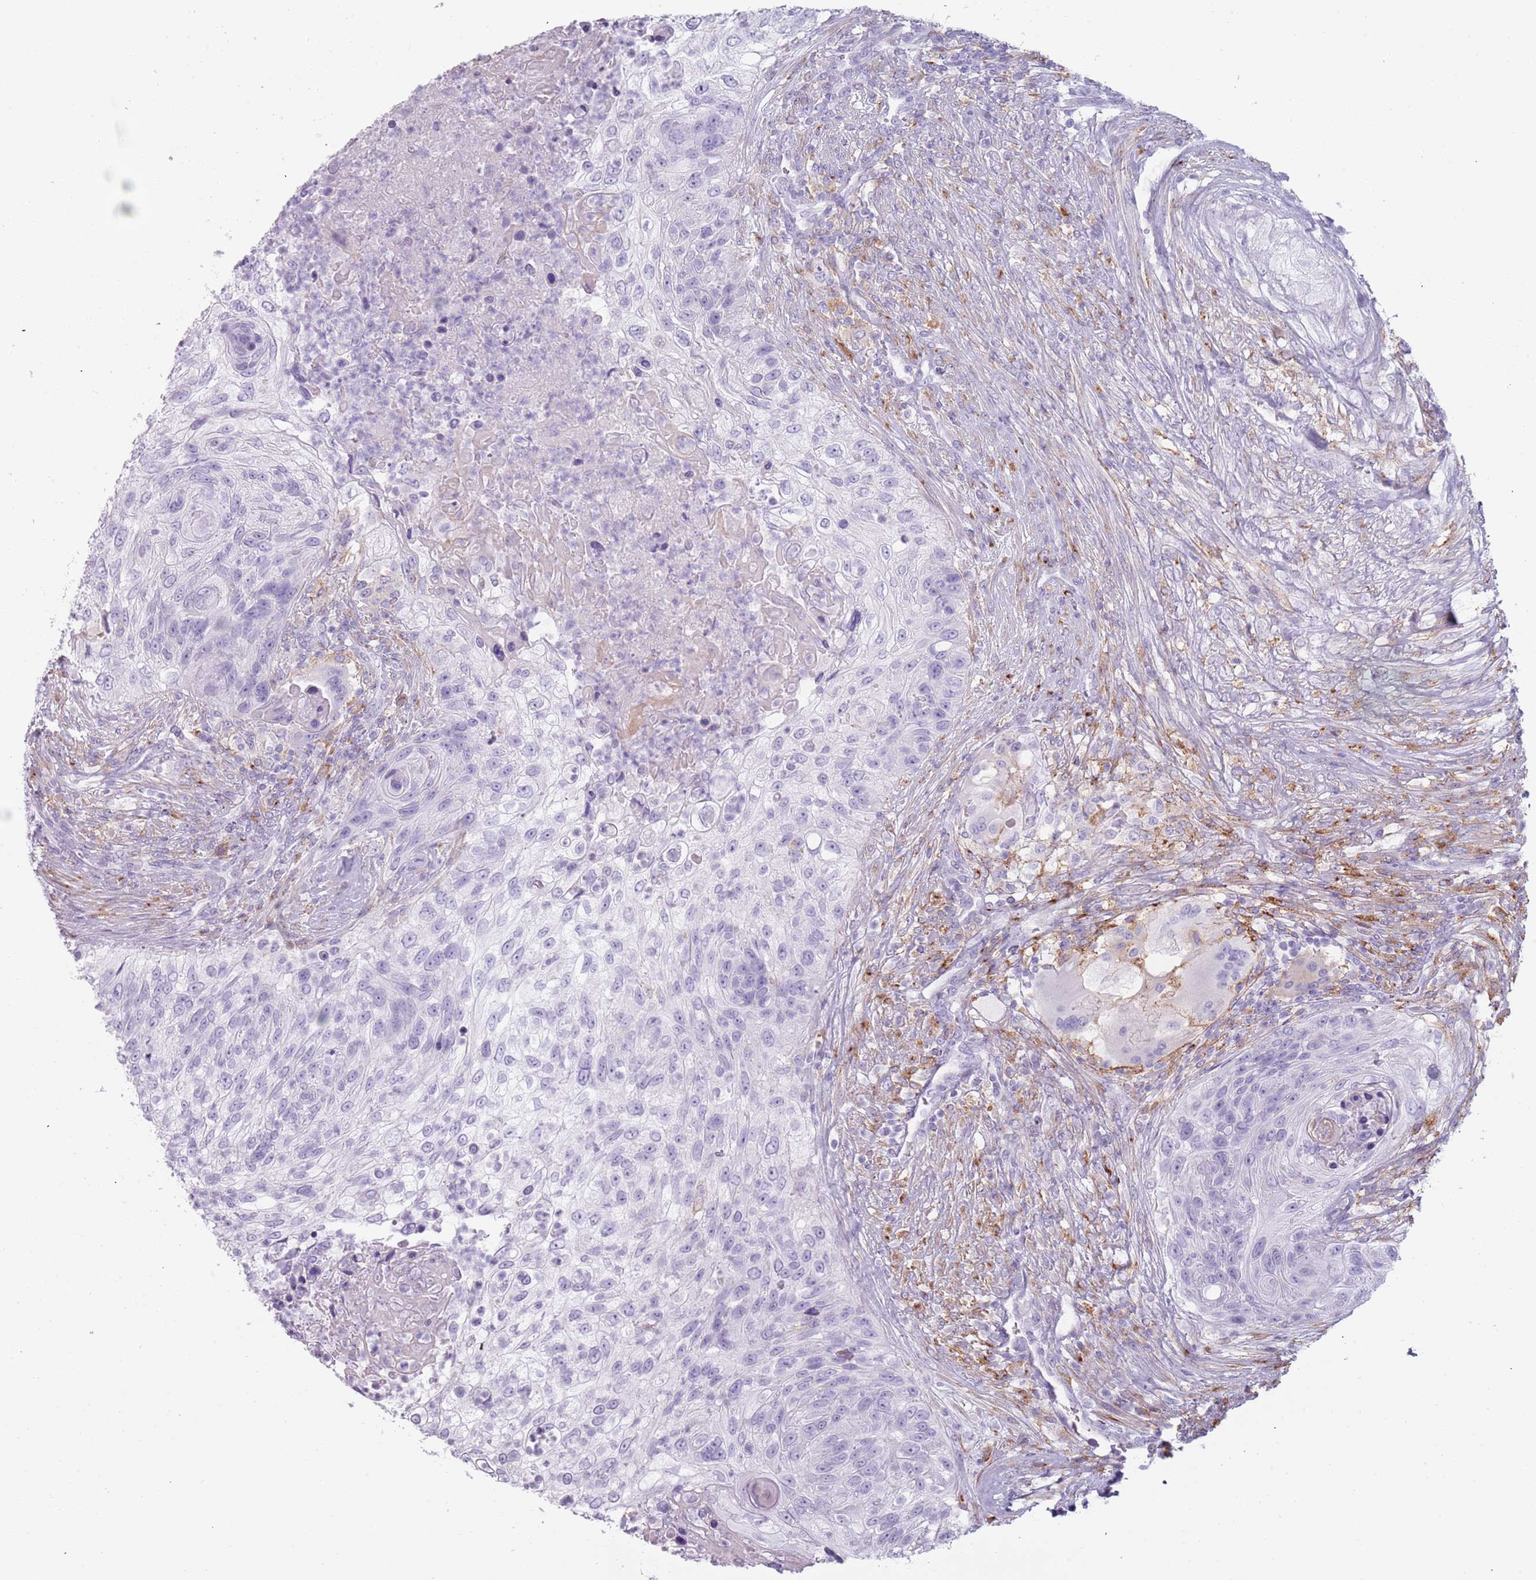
{"staining": {"intensity": "negative", "quantity": "none", "location": "none"}, "tissue": "urothelial cancer", "cell_type": "Tumor cells", "image_type": "cancer", "snomed": [{"axis": "morphology", "description": "Urothelial carcinoma, High grade"}, {"axis": "topography", "description": "Urinary bladder"}], "caption": "Urothelial cancer stained for a protein using immunohistochemistry shows no positivity tumor cells.", "gene": "COLEC12", "patient": {"sex": "female", "age": 60}}